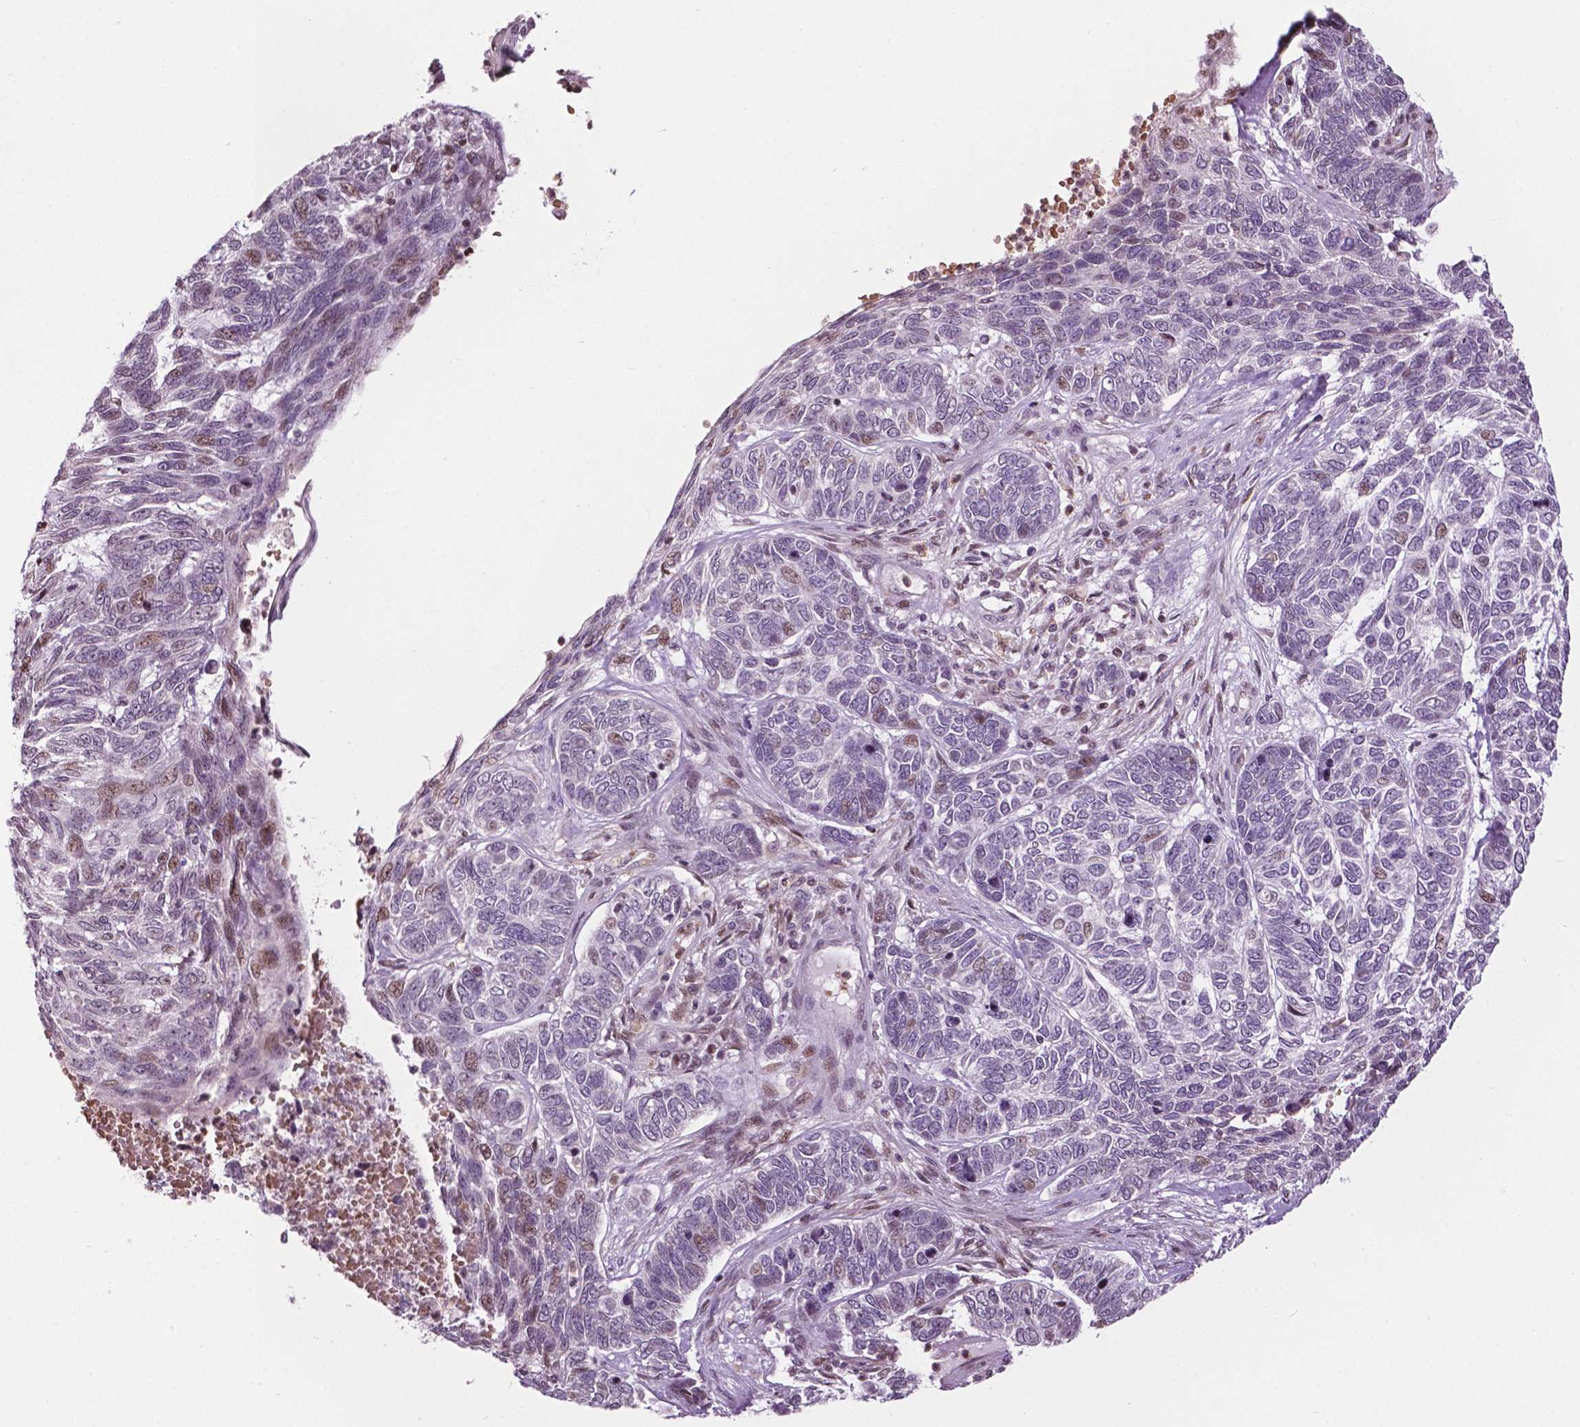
{"staining": {"intensity": "weak", "quantity": "<25%", "location": "nuclear"}, "tissue": "skin cancer", "cell_type": "Tumor cells", "image_type": "cancer", "snomed": [{"axis": "morphology", "description": "Basal cell carcinoma"}, {"axis": "topography", "description": "Skin"}], "caption": "Tumor cells are negative for protein expression in human skin basal cell carcinoma.", "gene": "PTPN18", "patient": {"sex": "female", "age": 65}}